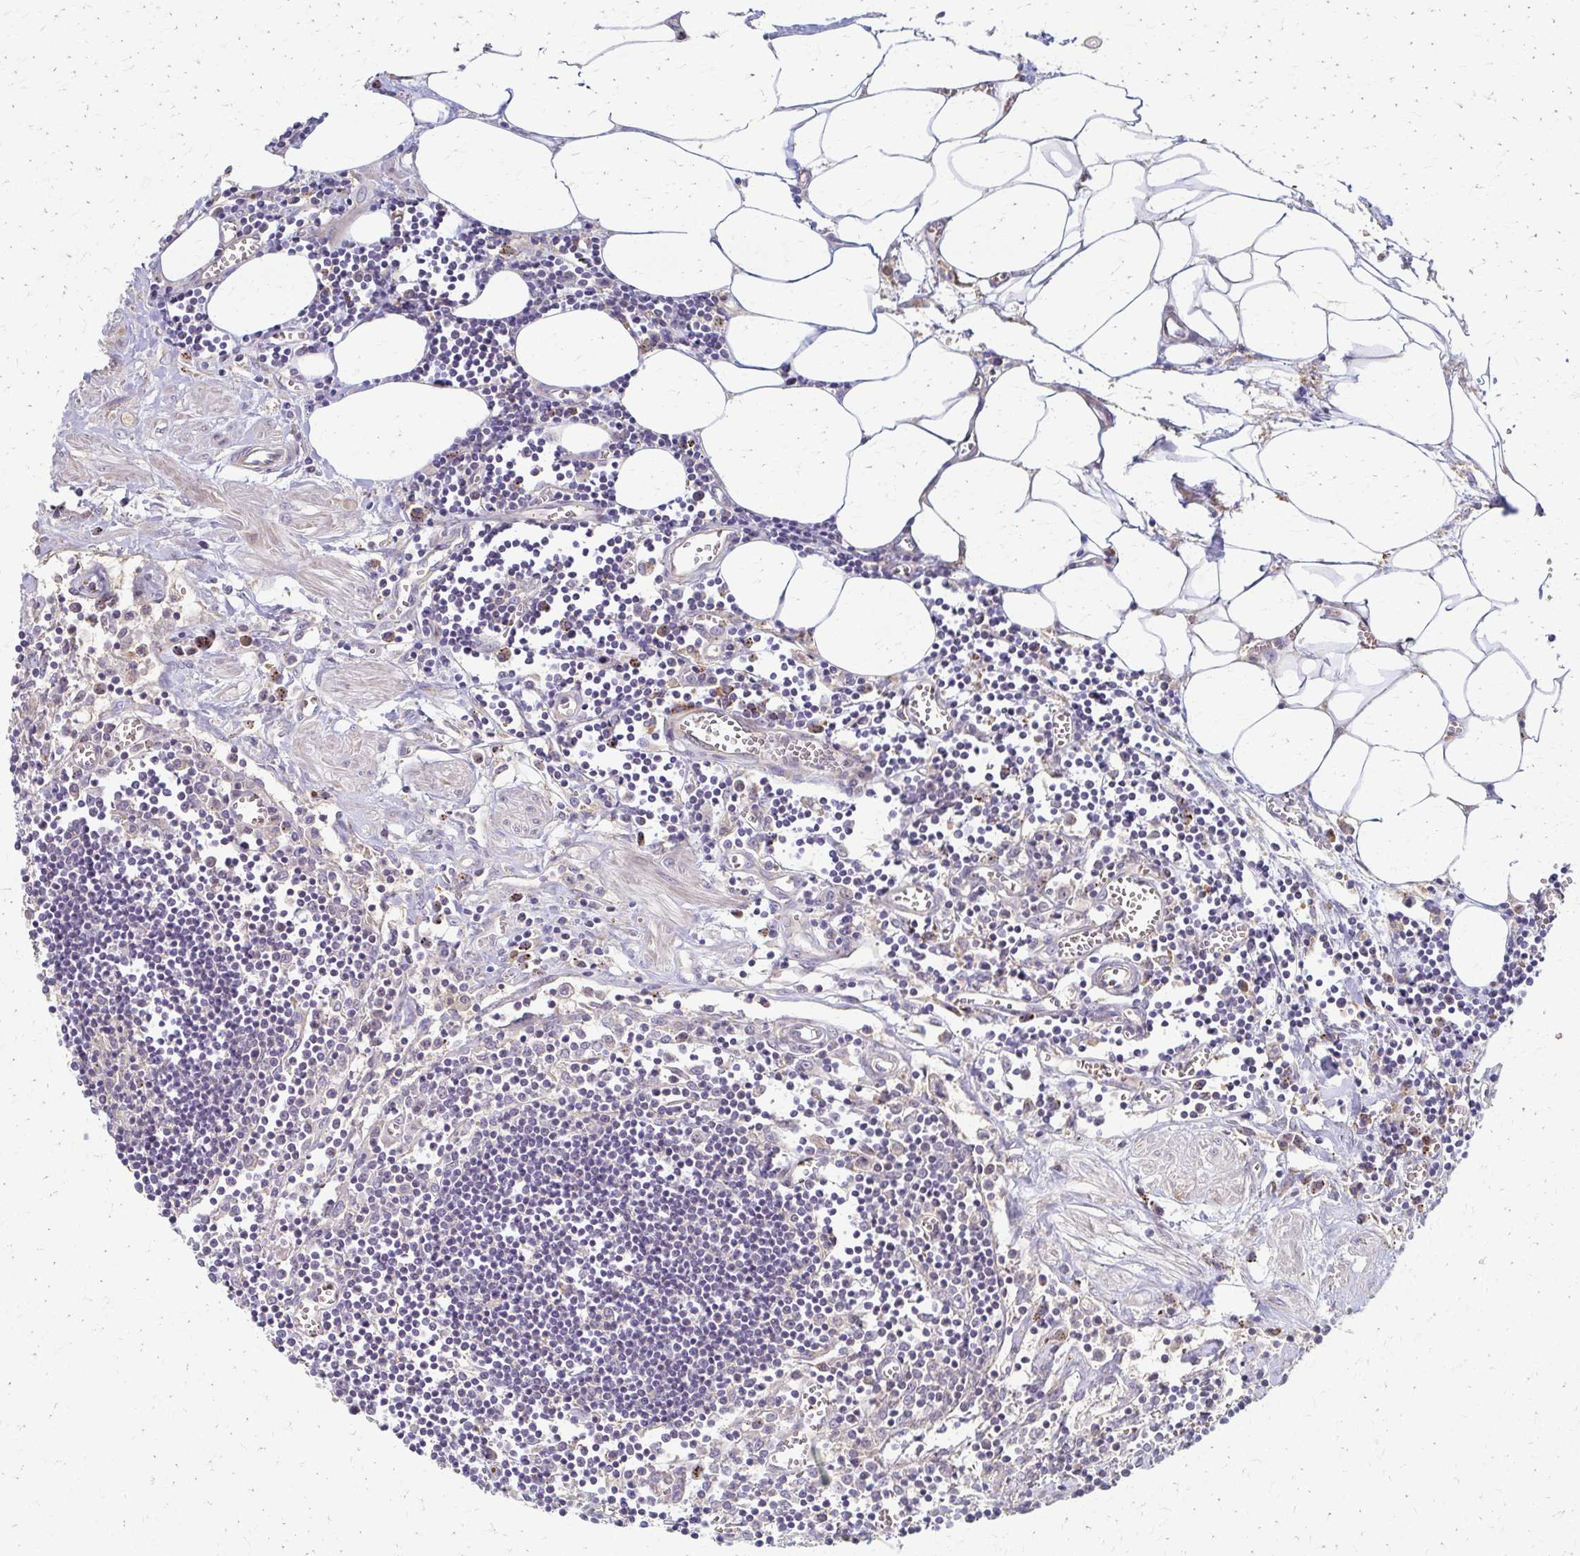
{"staining": {"intensity": "negative", "quantity": "none", "location": "none"}, "tissue": "lymph node", "cell_type": "Germinal center cells", "image_type": "normal", "snomed": [{"axis": "morphology", "description": "Normal tissue, NOS"}, {"axis": "topography", "description": "Lymph node"}], "caption": "Germinal center cells are negative for brown protein staining in benign lymph node. Brightfield microscopy of immunohistochemistry stained with DAB (brown) and hematoxylin (blue), captured at high magnification.", "gene": "SKA2", "patient": {"sex": "male", "age": 66}}